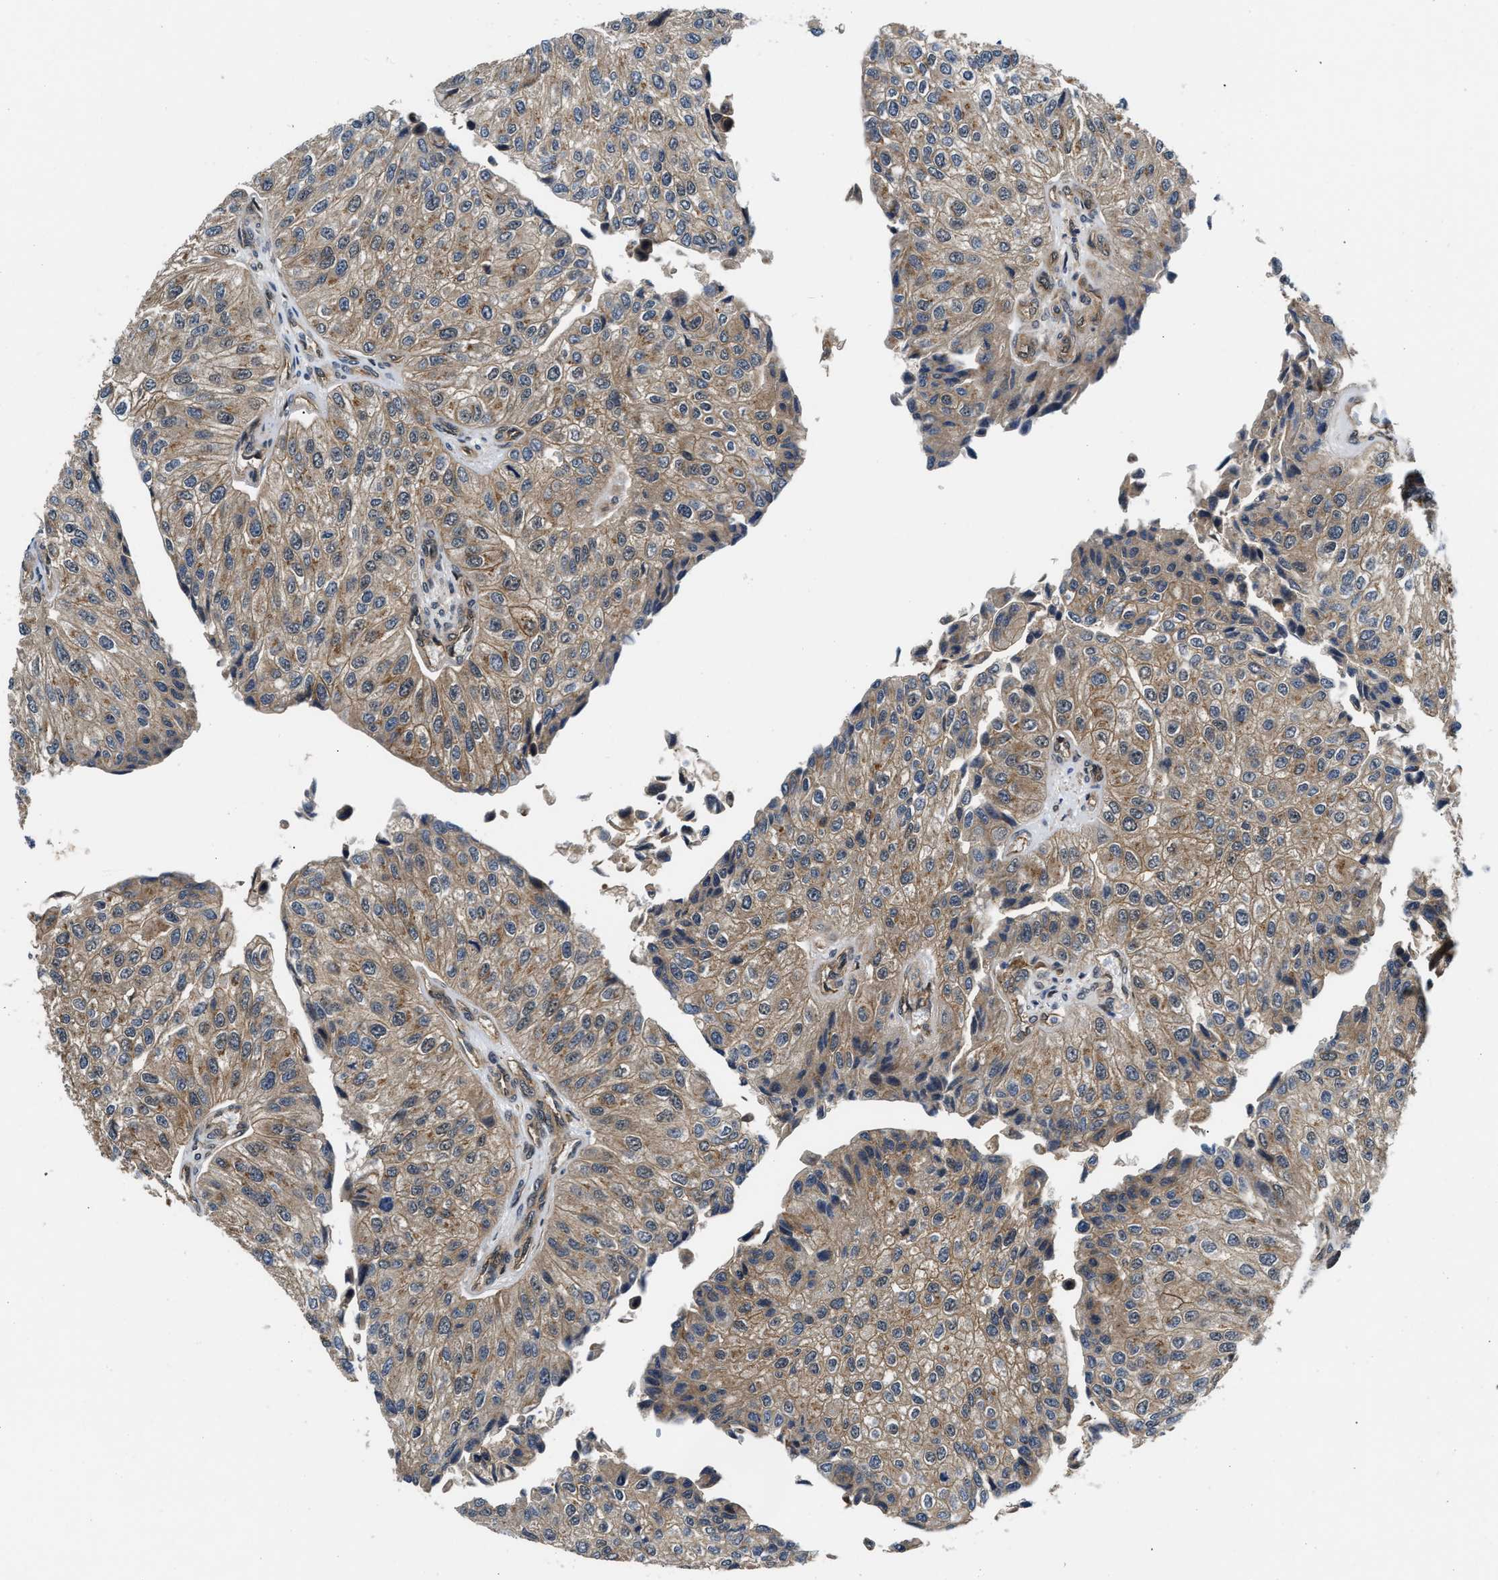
{"staining": {"intensity": "moderate", "quantity": ">75%", "location": "cytoplasmic/membranous"}, "tissue": "urothelial cancer", "cell_type": "Tumor cells", "image_type": "cancer", "snomed": [{"axis": "morphology", "description": "Urothelial carcinoma, High grade"}, {"axis": "topography", "description": "Kidney"}, {"axis": "topography", "description": "Urinary bladder"}], "caption": "This micrograph displays immunohistochemistry (IHC) staining of urothelial cancer, with medium moderate cytoplasmic/membranous expression in approximately >75% of tumor cells.", "gene": "COPS2", "patient": {"sex": "male", "age": 77}}